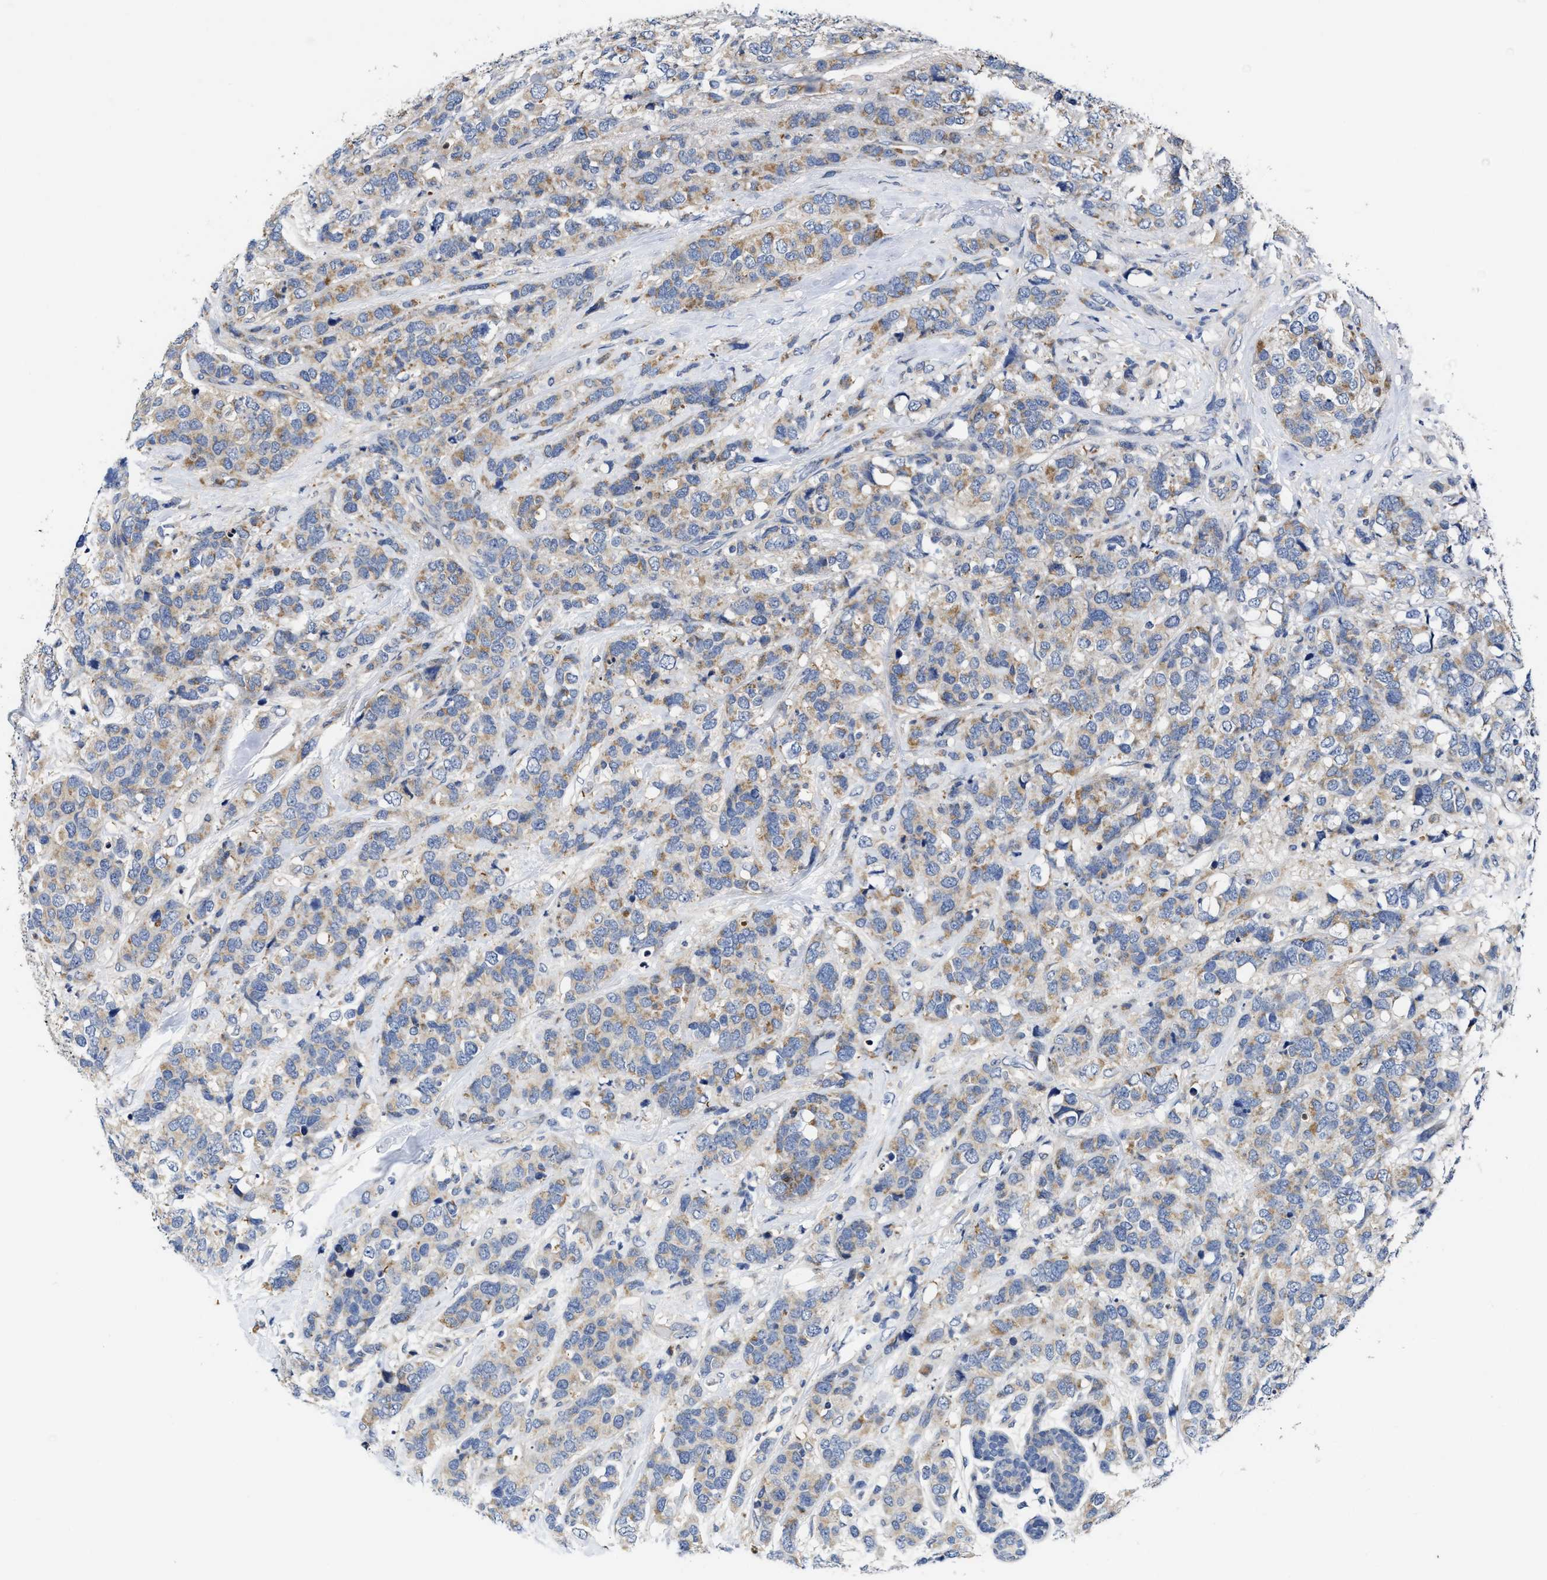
{"staining": {"intensity": "moderate", "quantity": "25%-75%", "location": "cytoplasmic/membranous"}, "tissue": "breast cancer", "cell_type": "Tumor cells", "image_type": "cancer", "snomed": [{"axis": "morphology", "description": "Lobular carcinoma"}, {"axis": "topography", "description": "Breast"}], "caption": "A brown stain shows moderate cytoplasmic/membranous expression of a protein in lobular carcinoma (breast) tumor cells. Nuclei are stained in blue.", "gene": "EFNA4", "patient": {"sex": "female", "age": 59}}